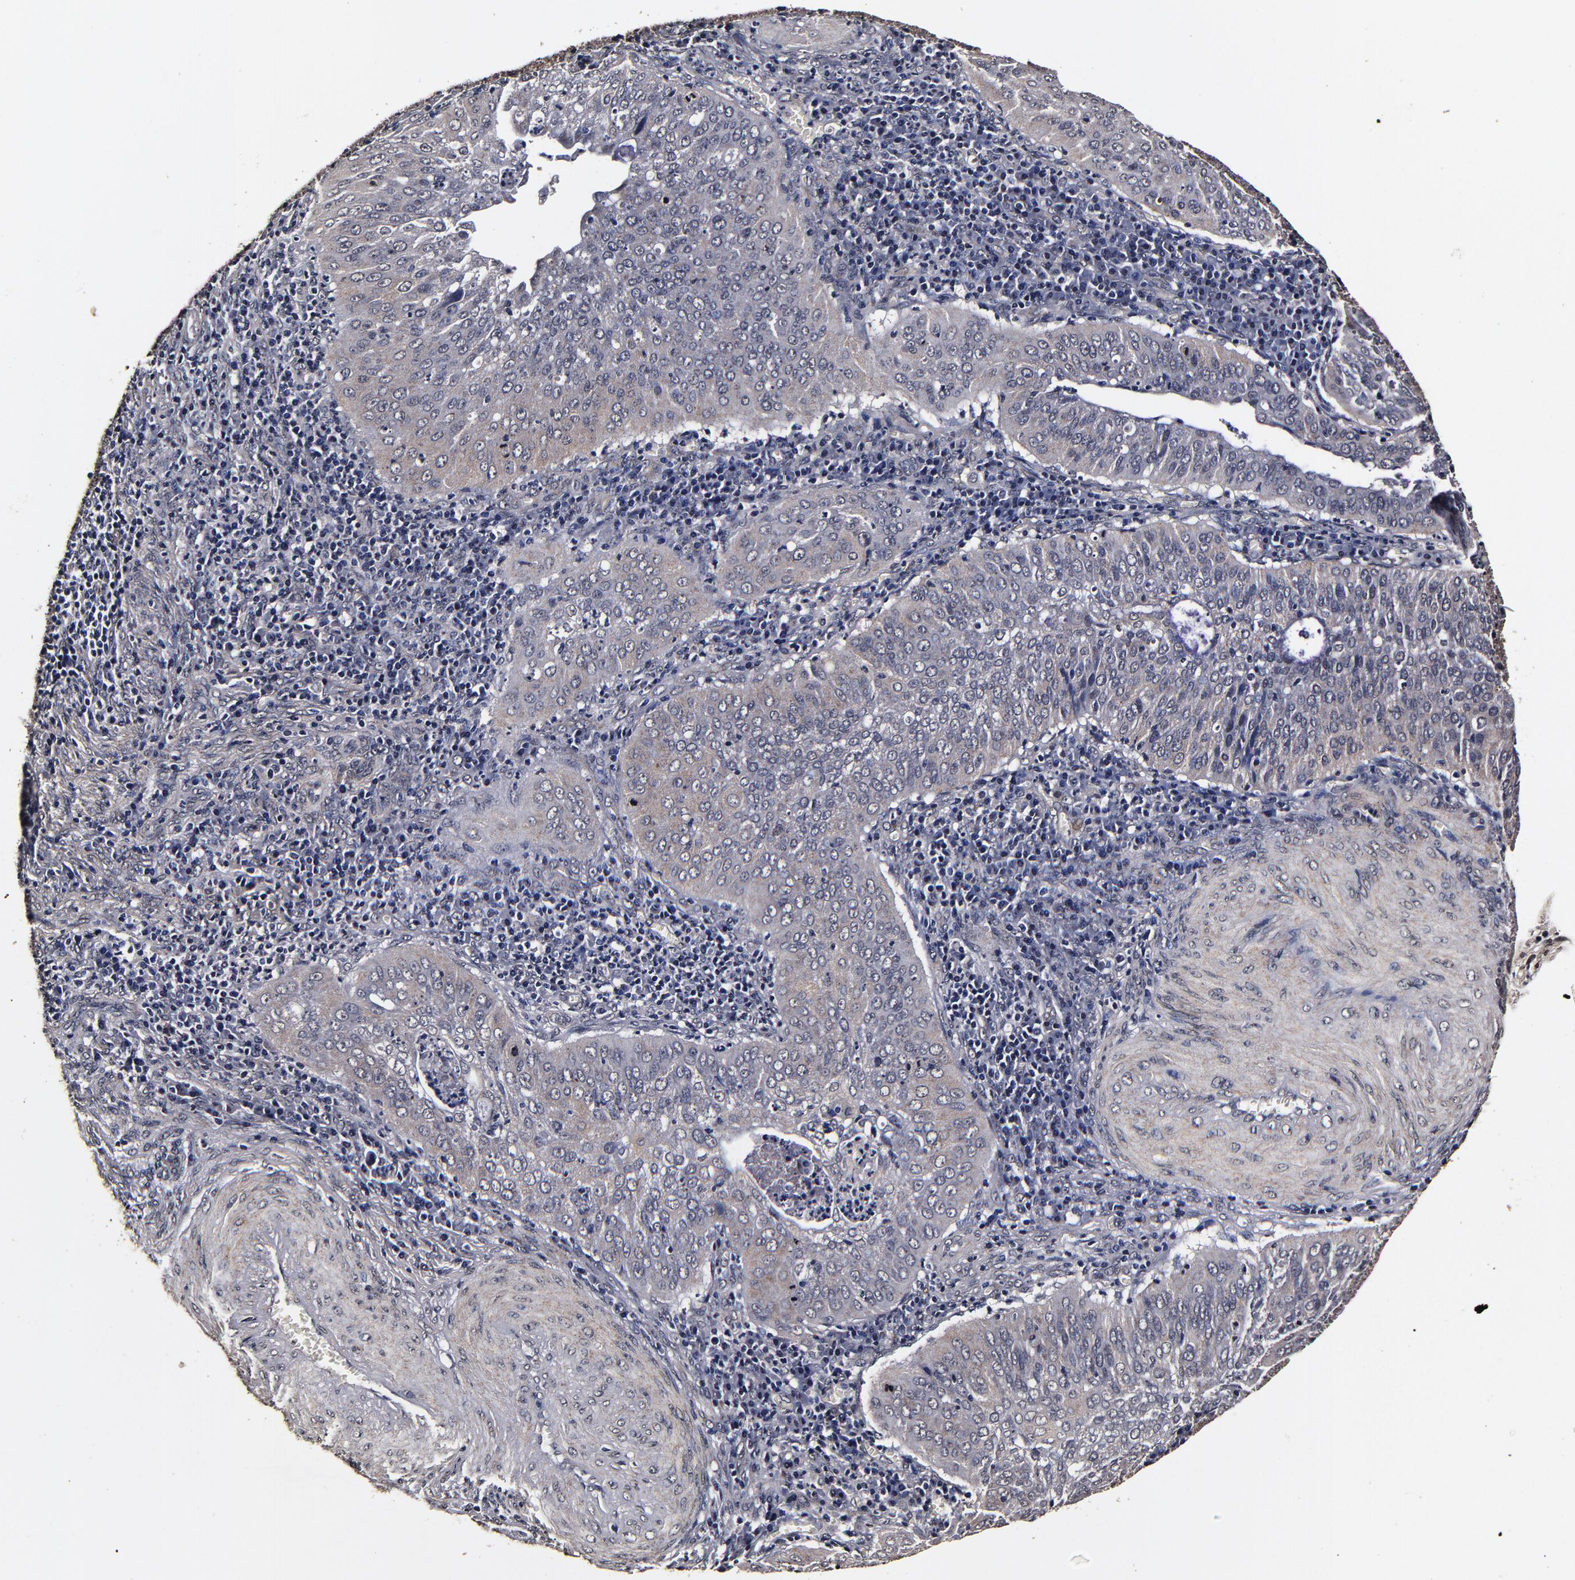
{"staining": {"intensity": "weak", "quantity": "25%-75%", "location": "cytoplasmic/membranous"}, "tissue": "cervical cancer", "cell_type": "Tumor cells", "image_type": "cancer", "snomed": [{"axis": "morphology", "description": "Squamous cell carcinoma, NOS"}, {"axis": "topography", "description": "Cervix"}], "caption": "Approximately 25%-75% of tumor cells in human squamous cell carcinoma (cervical) reveal weak cytoplasmic/membranous protein positivity as visualized by brown immunohistochemical staining.", "gene": "MMP15", "patient": {"sex": "female", "age": 39}}